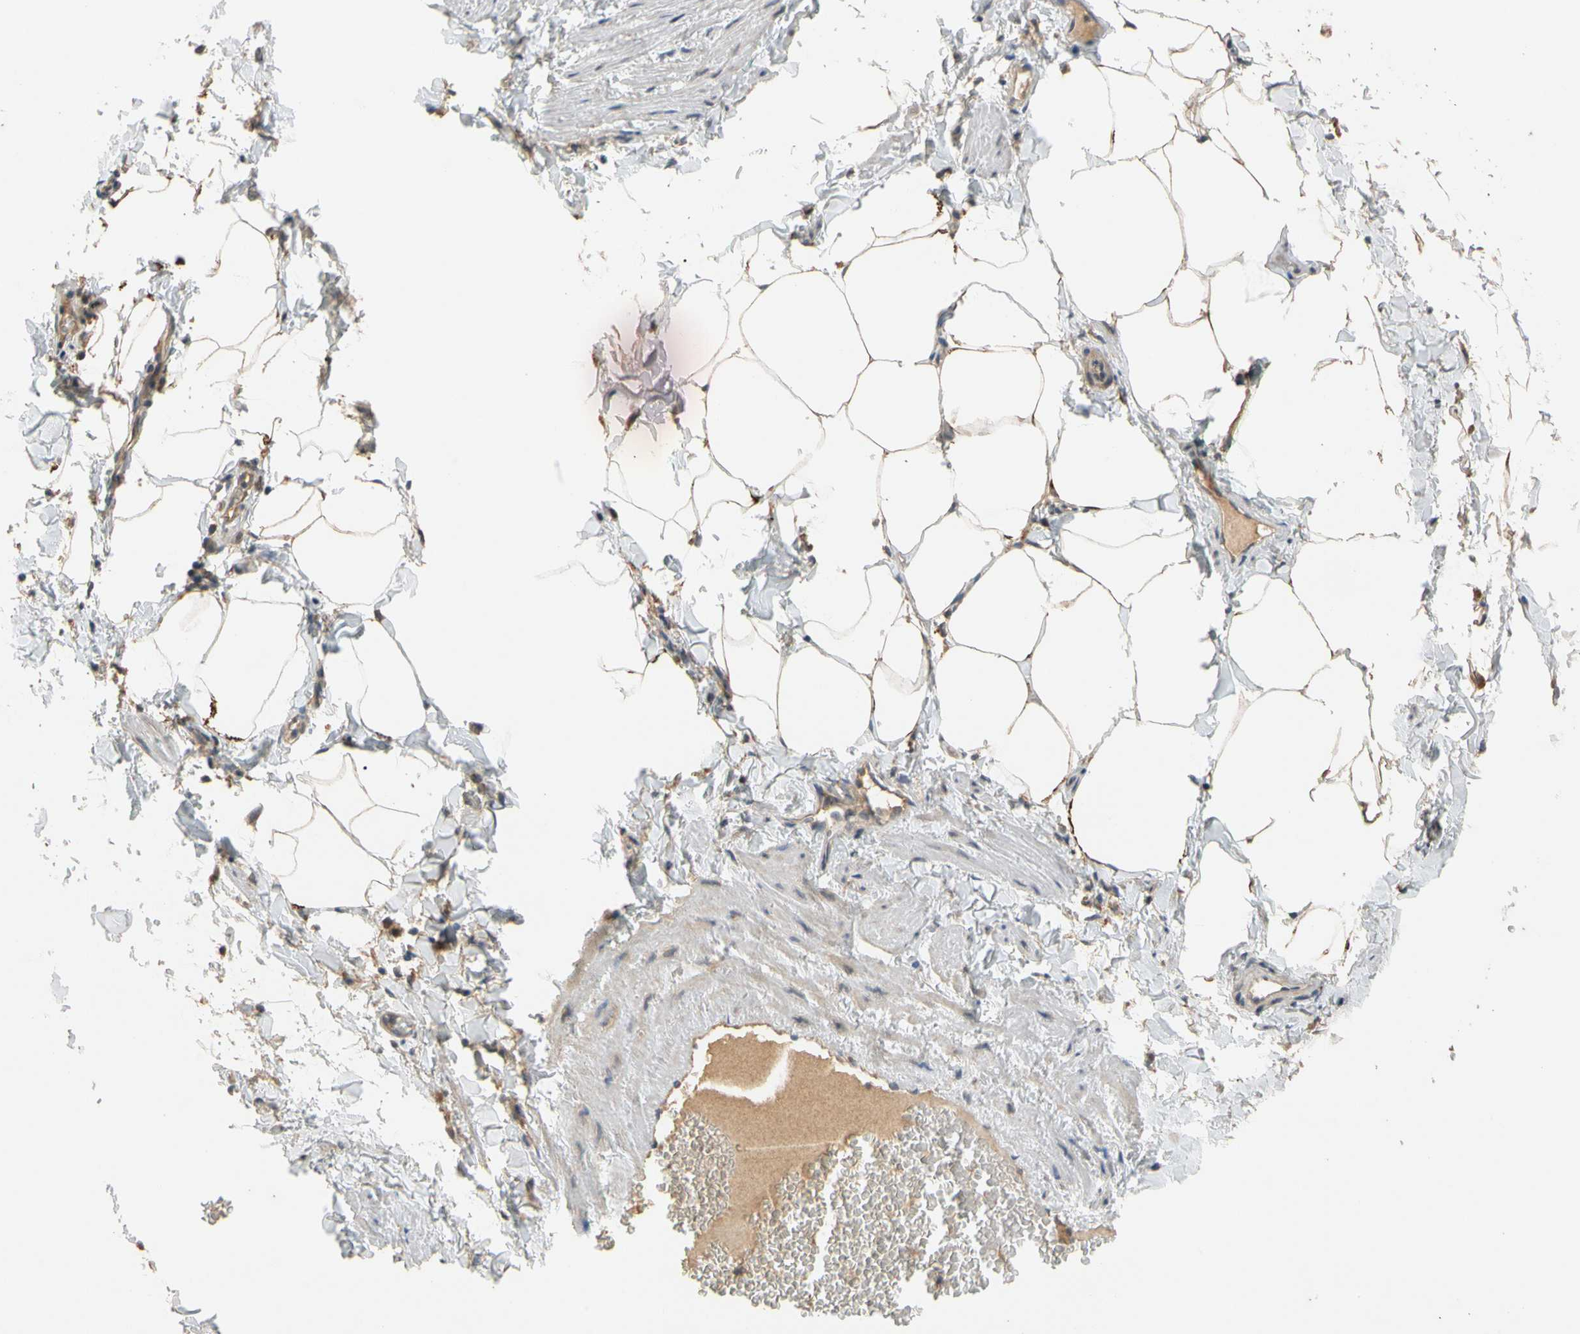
{"staining": {"intensity": "moderate", "quantity": "25%-75%", "location": "cytoplasmic/membranous,nuclear"}, "tissue": "adipose tissue", "cell_type": "Adipocytes", "image_type": "normal", "snomed": [{"axis": "morphology", "description": "Normal tissue, NOS"}, {"axis": "topography", "description": "Vascular tissue"}], "caption": "IHC staining of benign adipose tissue, which shows medium levels of moderate cytoplasmic/membranous,nuclear expression in approximately 25%-75% of adipocytes indicating moderate cytoplasmic/membranous,nuclear protein staining. The staining was performed using DAB (3,3'-diaminobenzidine) (brown) for protein detection and nuclei were counterstained in hematoxylin (blue).", "gene": "USP12", "patient": {"sex": "male", "age": 41}}